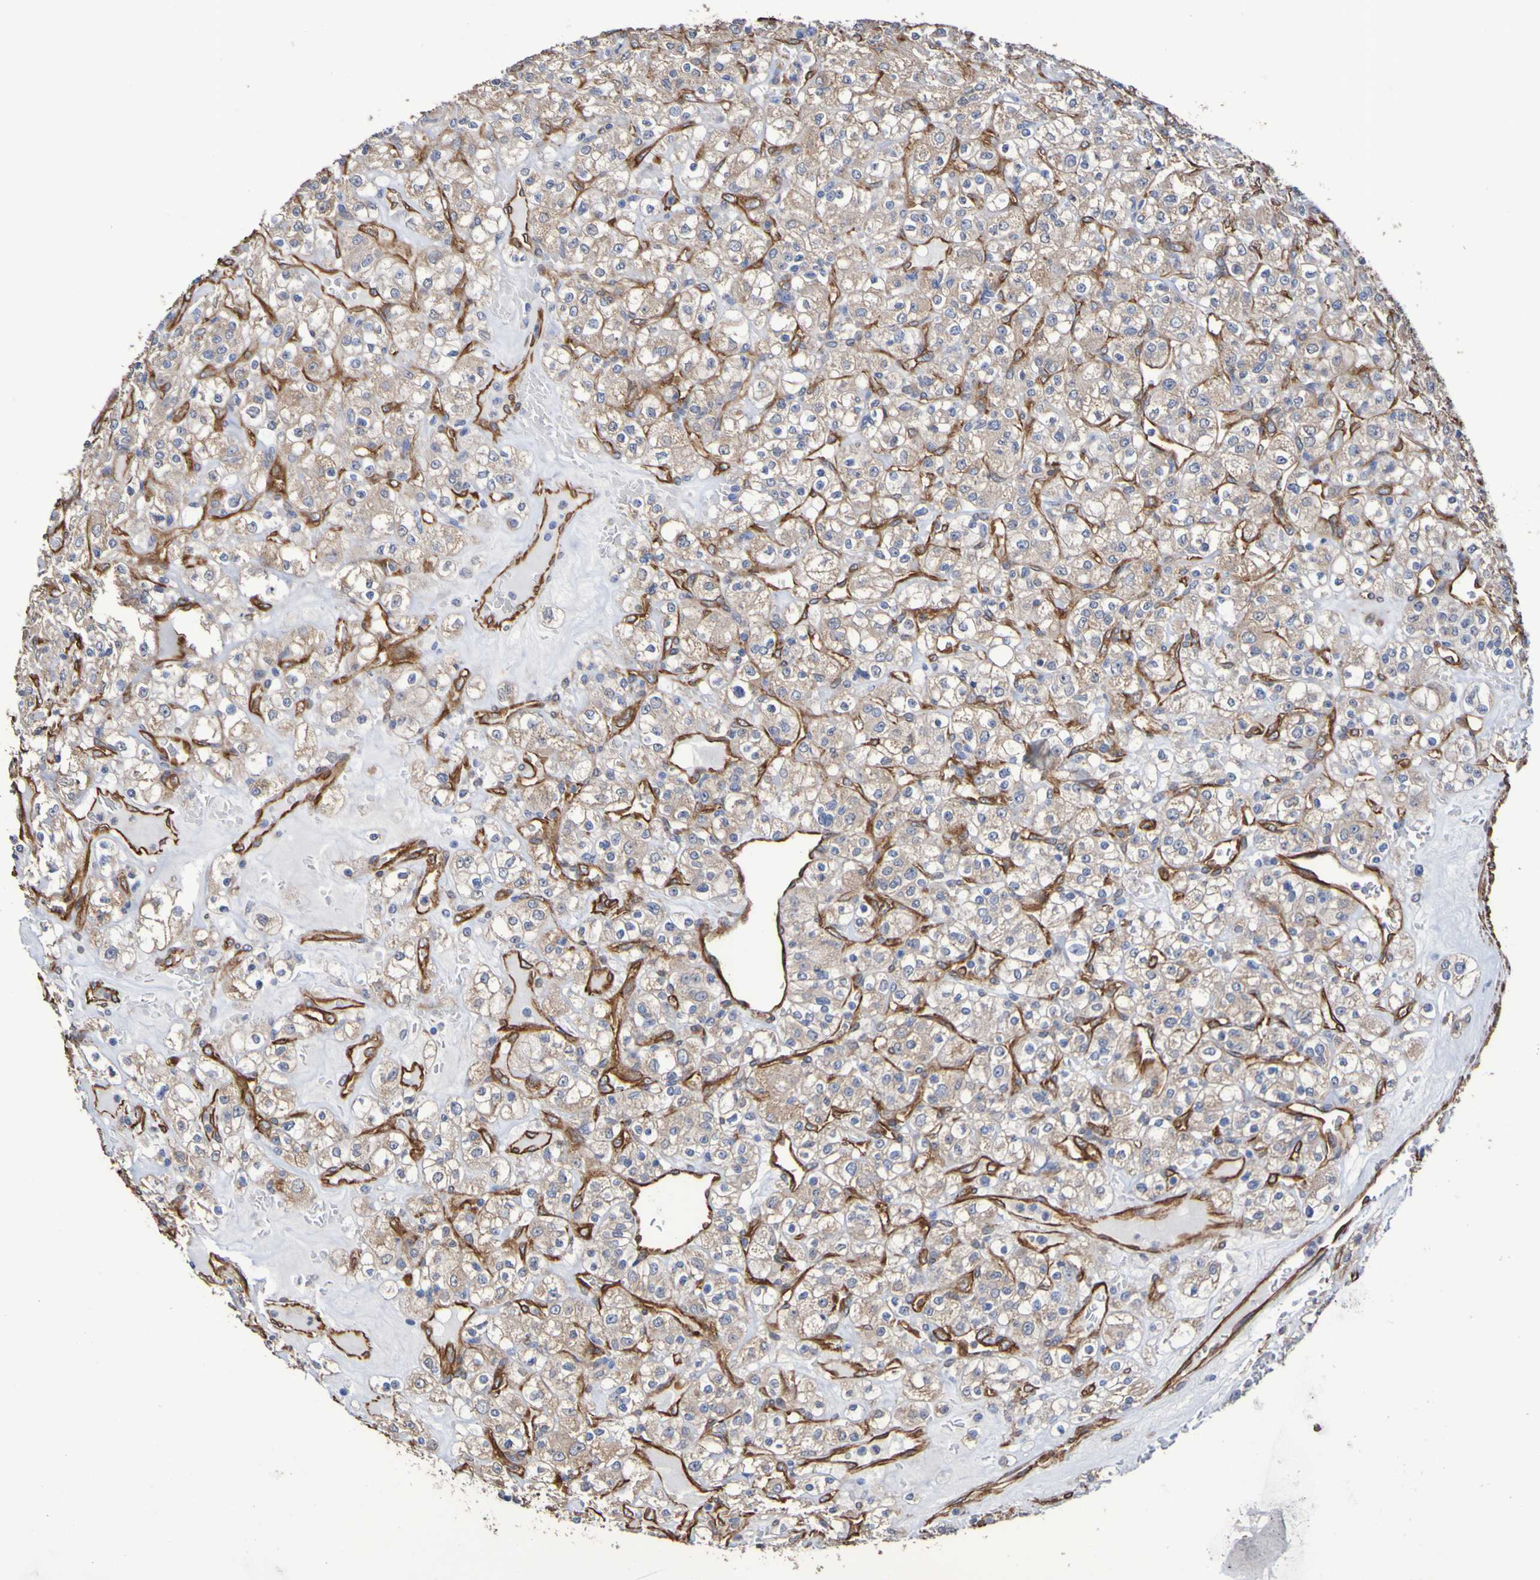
{"staining": {"intensity": "weak", "quantity": ">75%", "location": "cytoplasmic/membranous"}, "tissue": "renal cancer", "cell_type": "Tumor cells", "image_type": "cancer", "snomed": [{"axis": "morphology", "description": "Normal tissue, NOS"}, {"axis": "morphology", "description": "Adenocarcinoma, NOS"}, {"axis": "topography", "description": "Kidney"}], "caption": "Brown immunohistochemical staining in renal cancer reveals weak cytoplasmic/membranous positivity in about >75% of tumor cells.", "gene": "ELMOD3", "patient": {"sex": "female", "age": 72}}